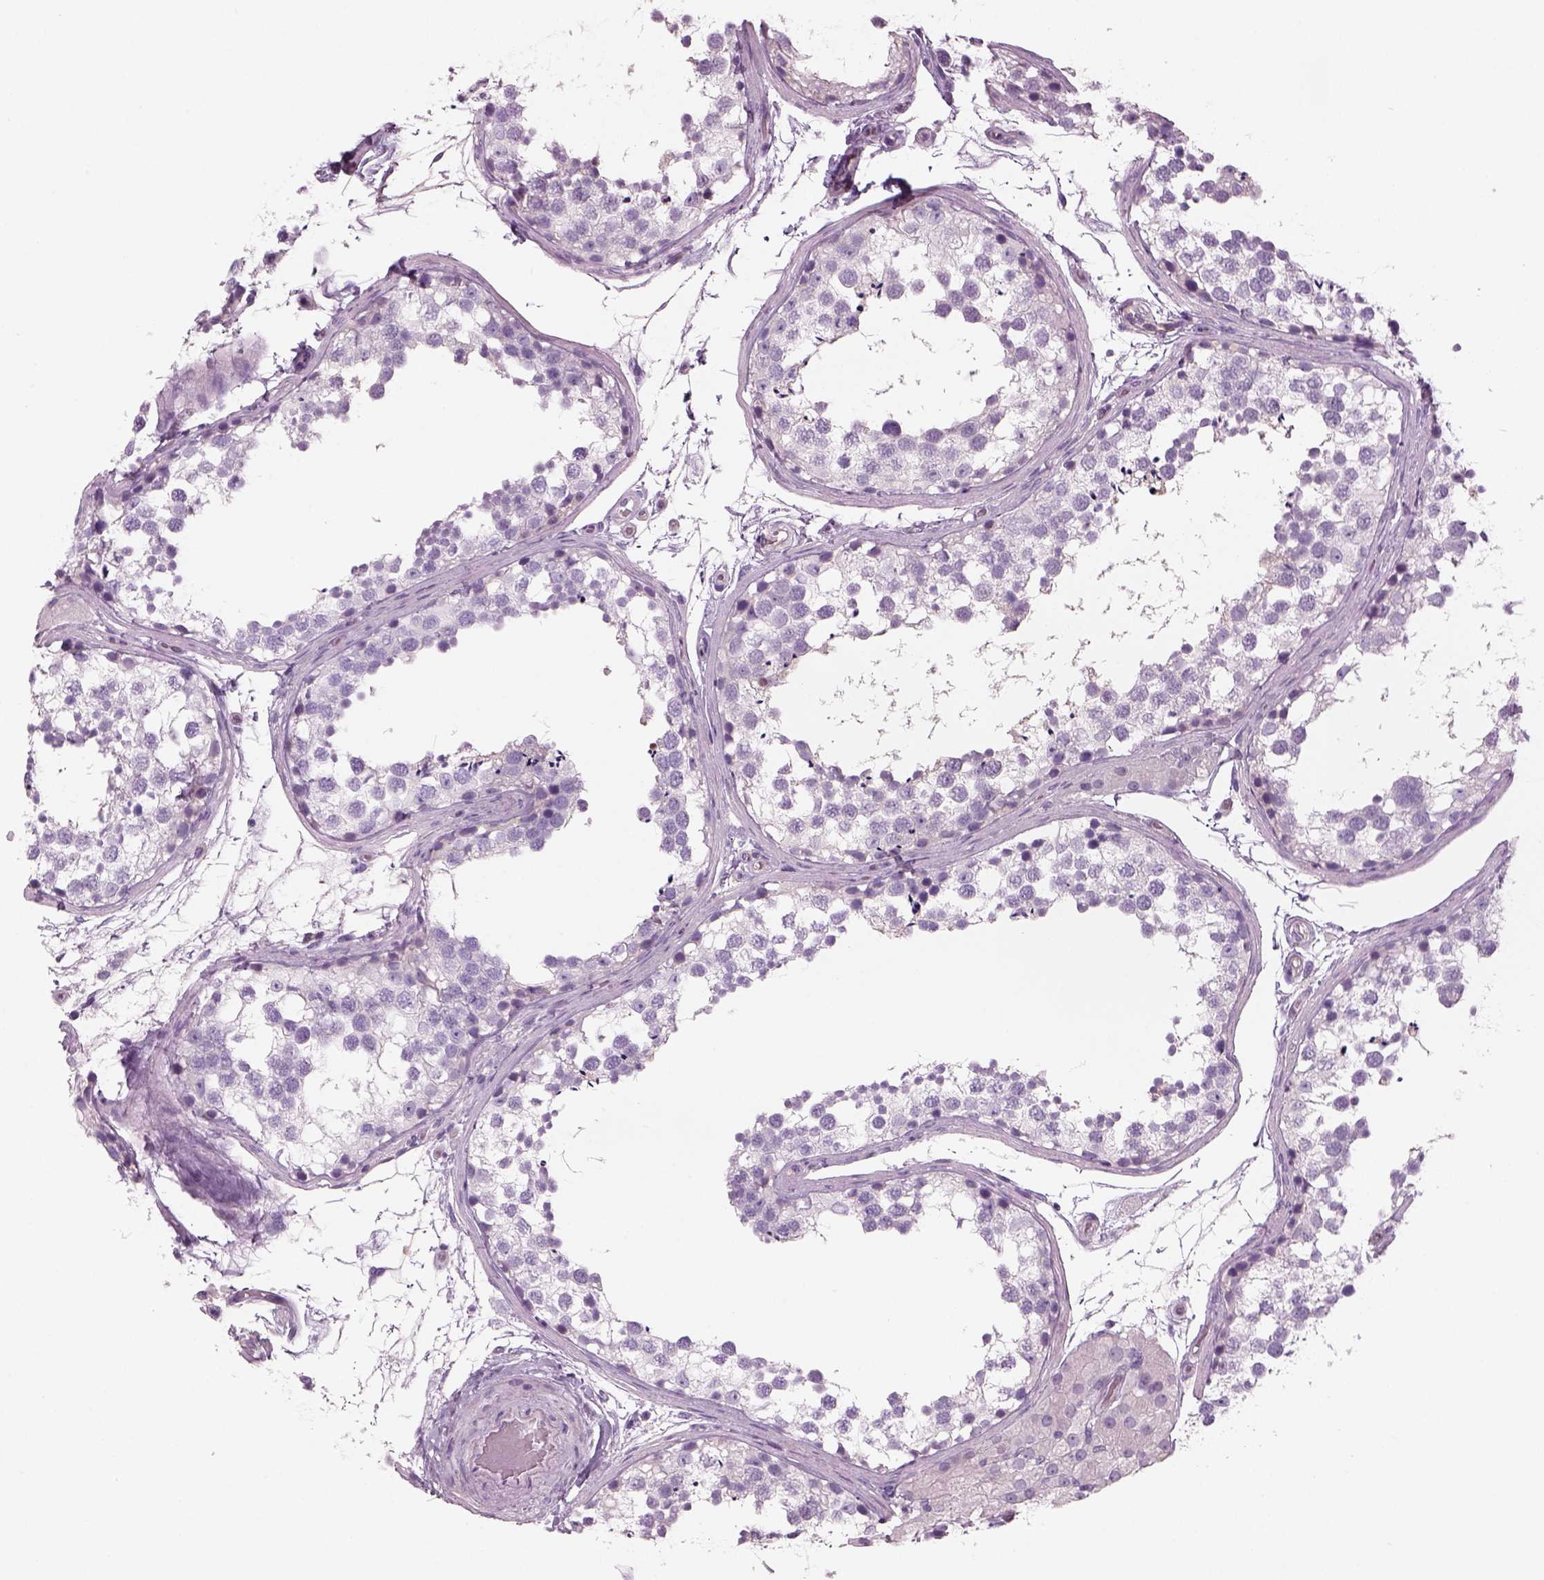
{"staining": {"intensity": "negative", "quantity": "none", "location": "none"}, "tissue": "testis", "cell_type": "Cells in seminiferous ducts", "image_type": "normal", "snomed": [{"axis": "morphology", "description": "Normal tissue, NOS"}, {"axis": "morphology", "description": "Seminoma, NOS"}, {"axis": "topography", "description": "Testis"}], "caption": "A micrograph of human testis is negative for staining in cells in seminiferous ducts. The staining was performed using DAB to visualize the protein expression in brown, while the nuclei were stained in blue with hematoxylin (Magnification: 20x).", "gene": "SLC1A7", "patient": {"sex": "male", "age": 65}}